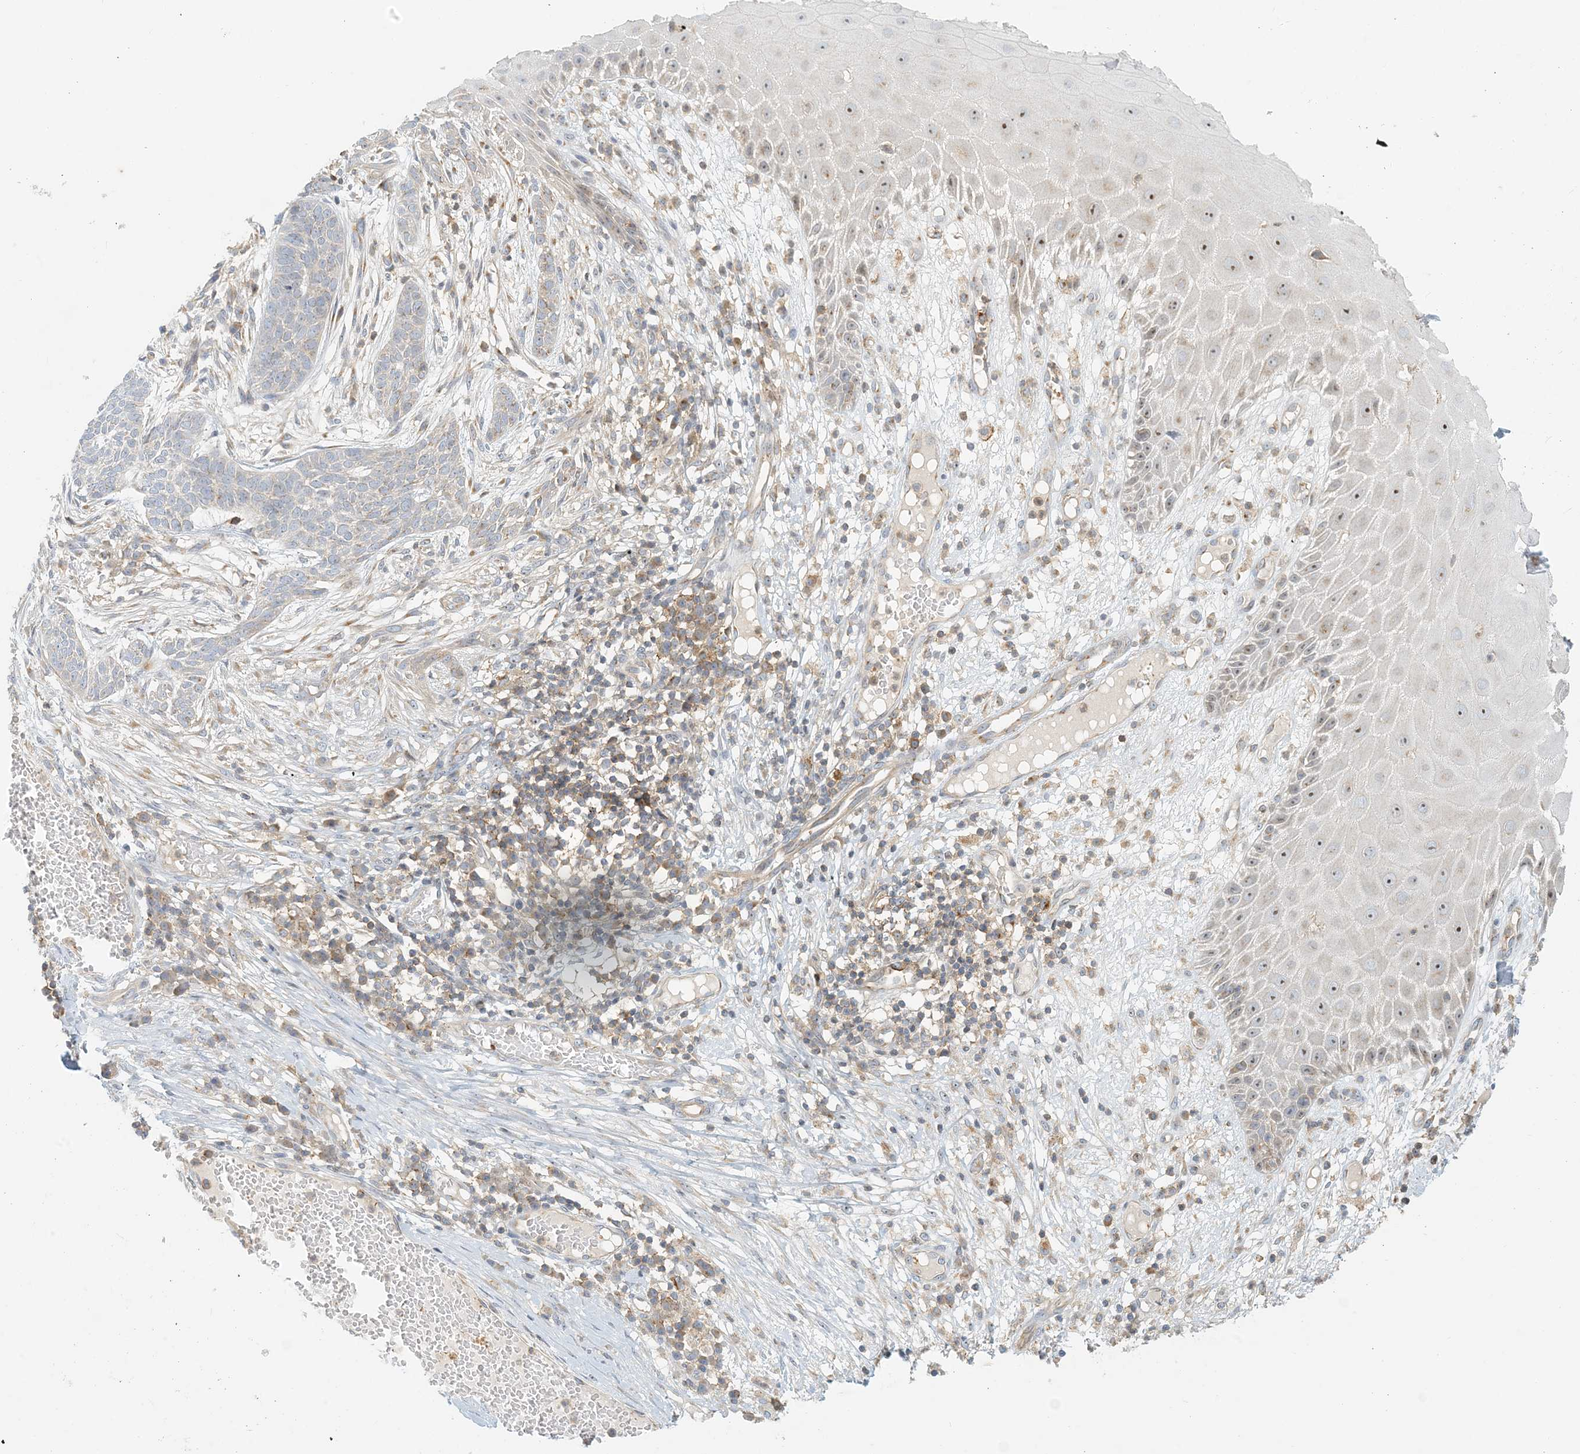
{"staining": {"intensity": "negative", "quantity": "none", "location": "none"}, "tissue": "skin cancer", "cell_type": "Tumor cells", "image_type": "cancer", "snomed": [{"axis": "morphology", "description": "Normal tissue, NOS"}, {"axis": "morphology", "description": "Basal cell carcinoma"}, {"axis": "topography", "description": "Skin"}], "caption": "Tumor cells show no significant expression in skin basal cell carcinoma.", "gene": "COLEC11", "patient": {"sex": "male", "age": 64}}